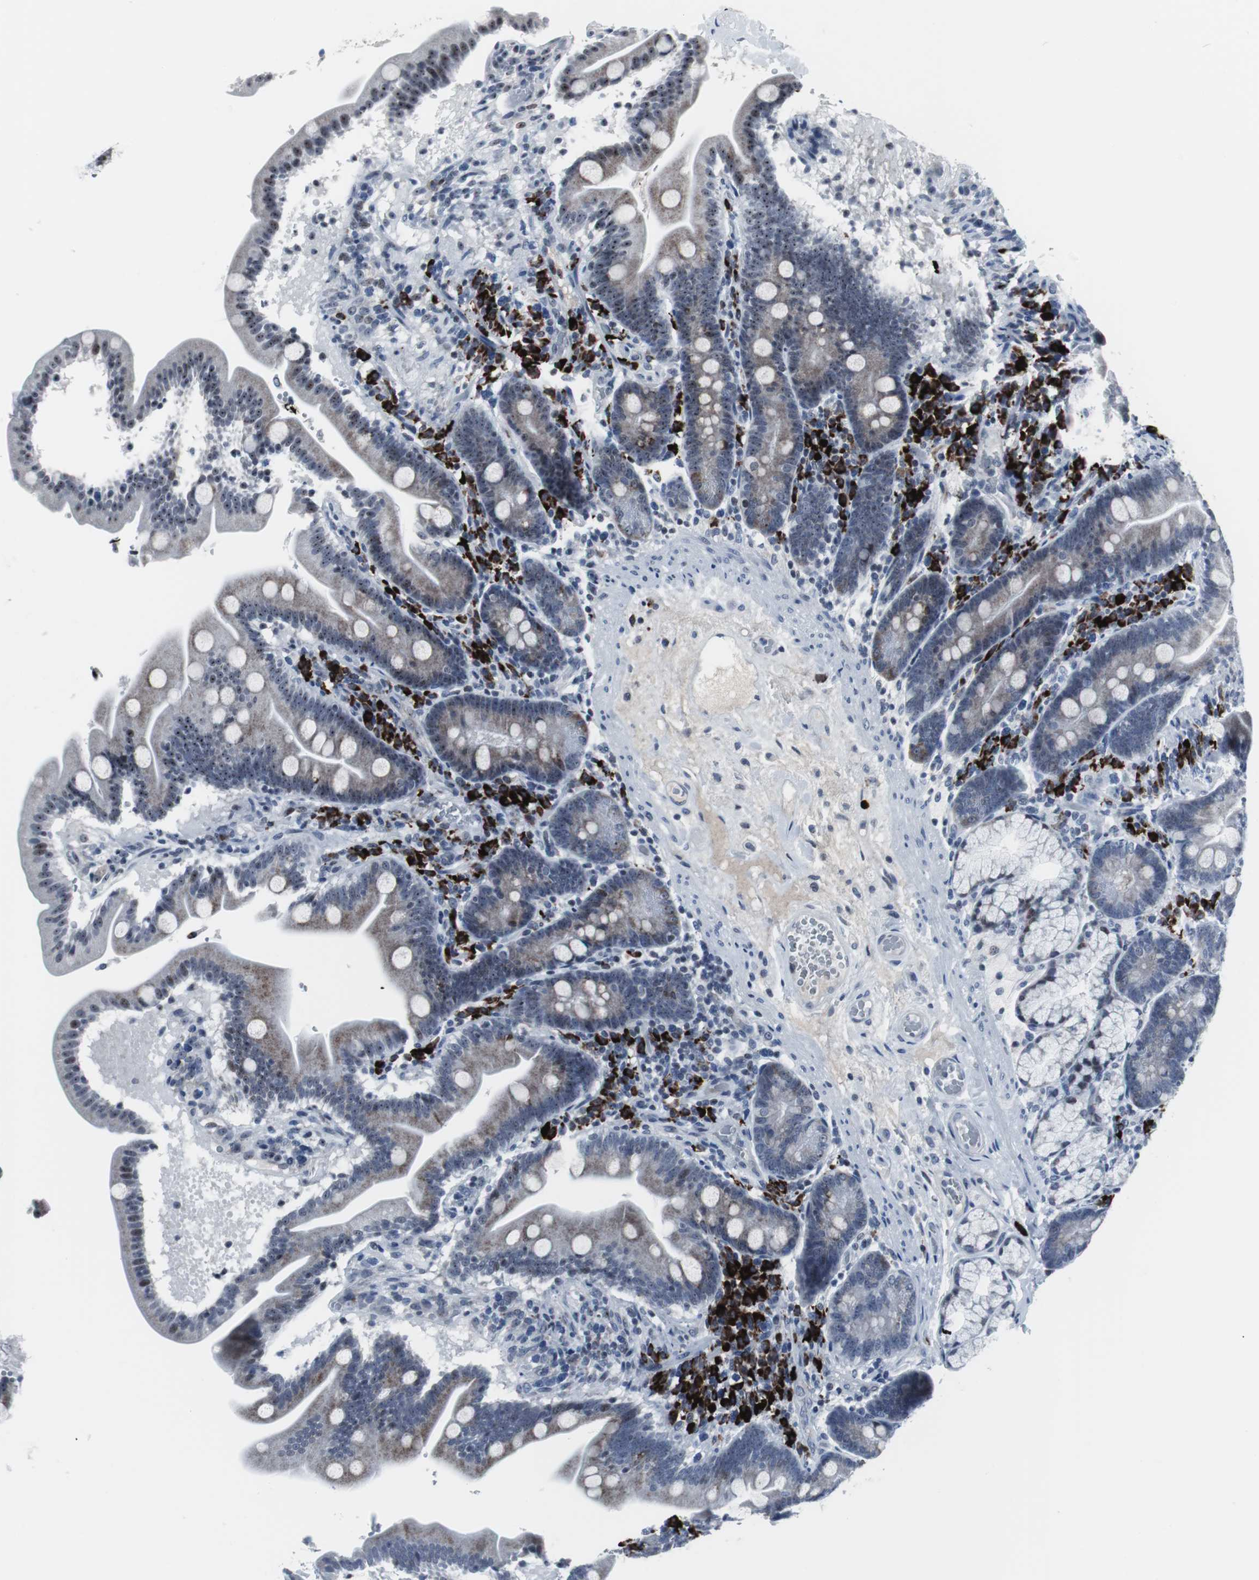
{"staining": {"intensity": "weak", "quantity": "<25%", "location": "cytoplasmic/membranous"}, "tissue": "duodenum", "cell_type": "Glandular cells", "image_type": "normal", "snomed": [{"axis": "morphology", "description": "Normal tissue, NOS"}, {"axis": "topography", "description": "Duodenum"}], "caption": "High magnification brightfield microscopy of normal duodenum stained with DAB (brown) and counterstained with hematoxylin (blue): glandular cells show no significant staining. (DAB immunohistochemistry (IHC) with hematoxylin counter stain).", "gene": "DOK1", "patient": {"sex": "male", "age": 54}}